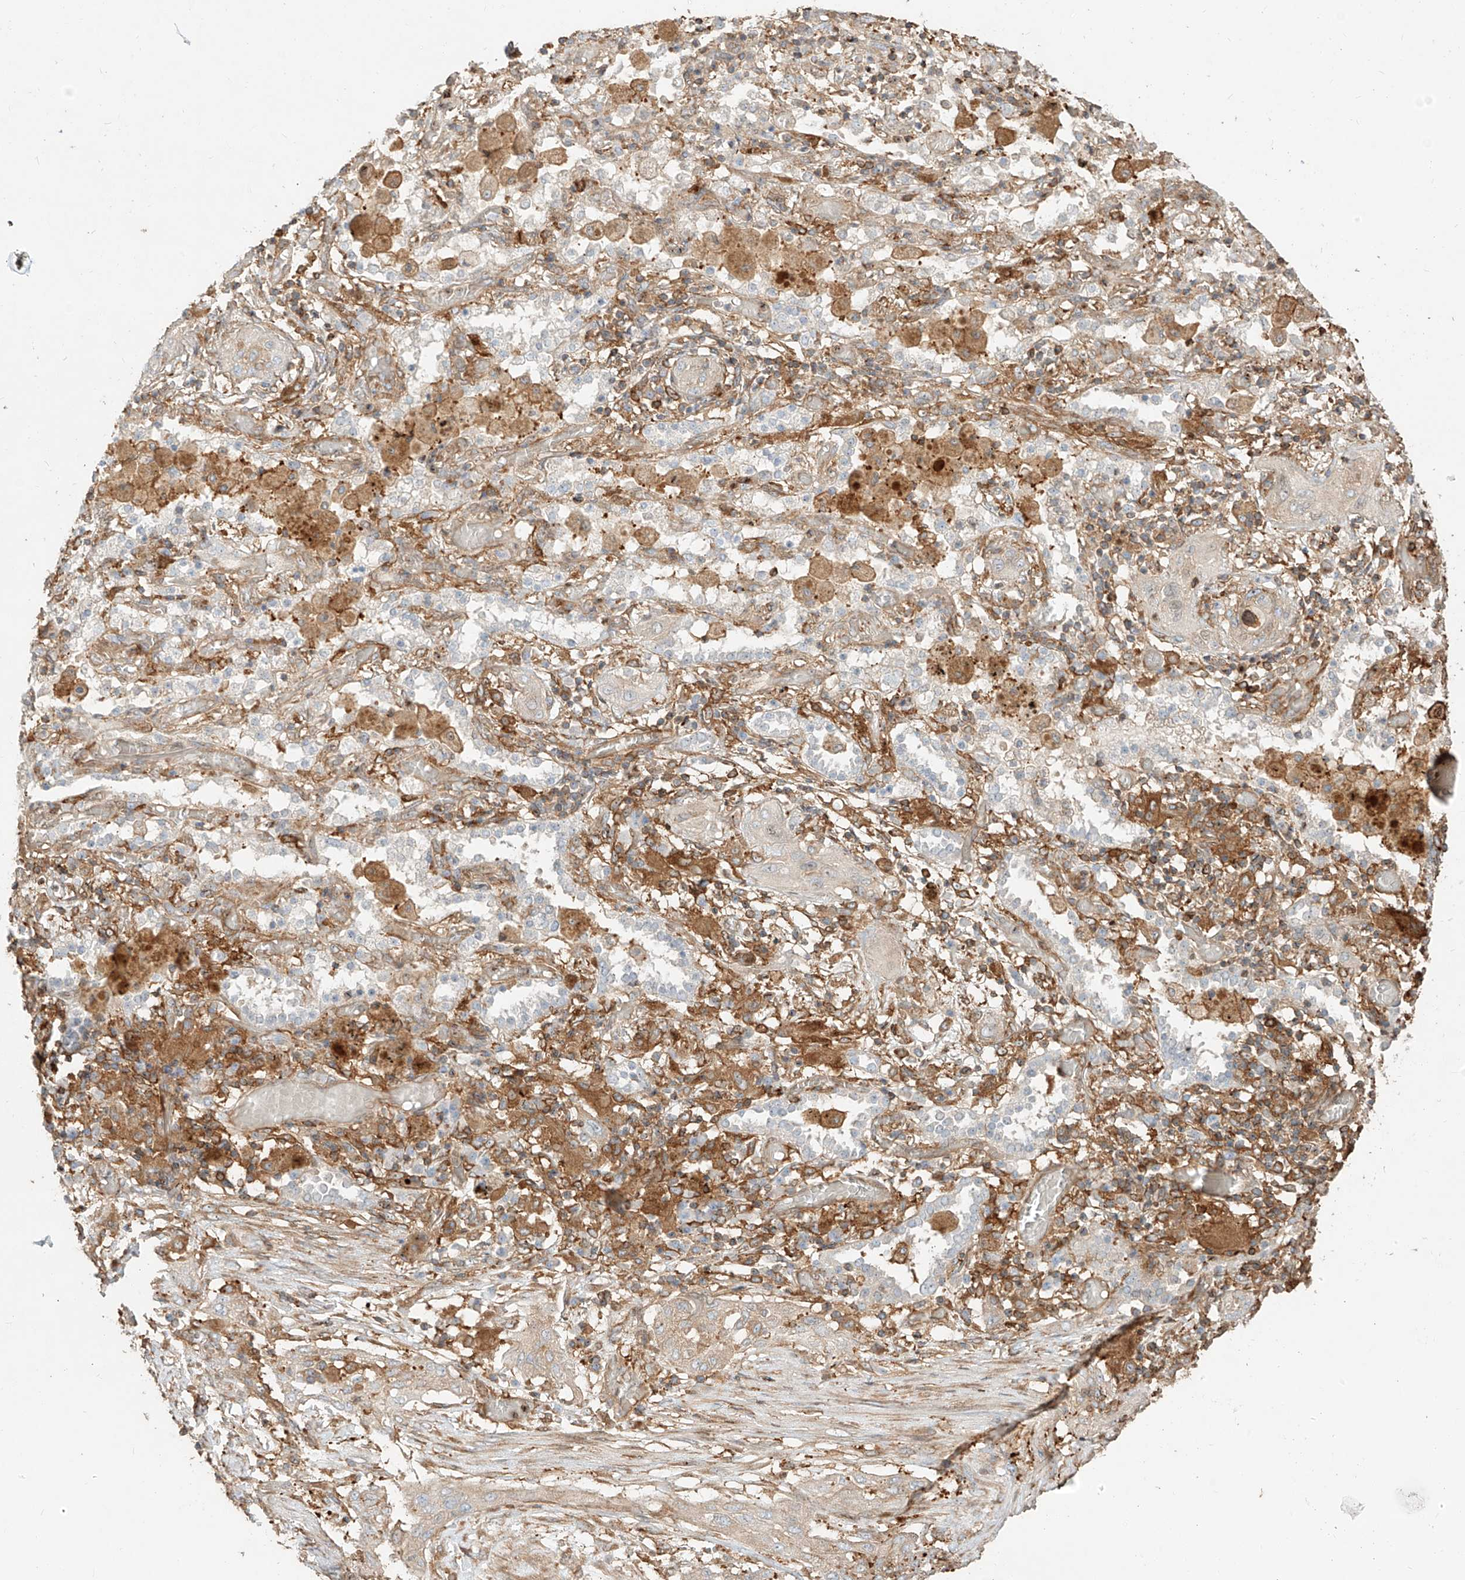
{"staining": {"intensity": "weak", "quantity": ">75%", "location": "cytoplasmic/membranous"}, "tissue": "lung cancer", "cell_type": "Tumor cells", "image_type": "cancer", "snomed": [{"axis": "morphology", "description": "Squamous cell carcinoma, NOS"}, {"axis": "topography", "description": "Lung"}], "caption": "Human lung squamous cell carcinoma stained with a brown dye reveals weak cytoplasmic/membranous positive staining in about >75% of tumor cells.", "gene": "SNX9", "patient": {"sex": "female", "age": 47}}